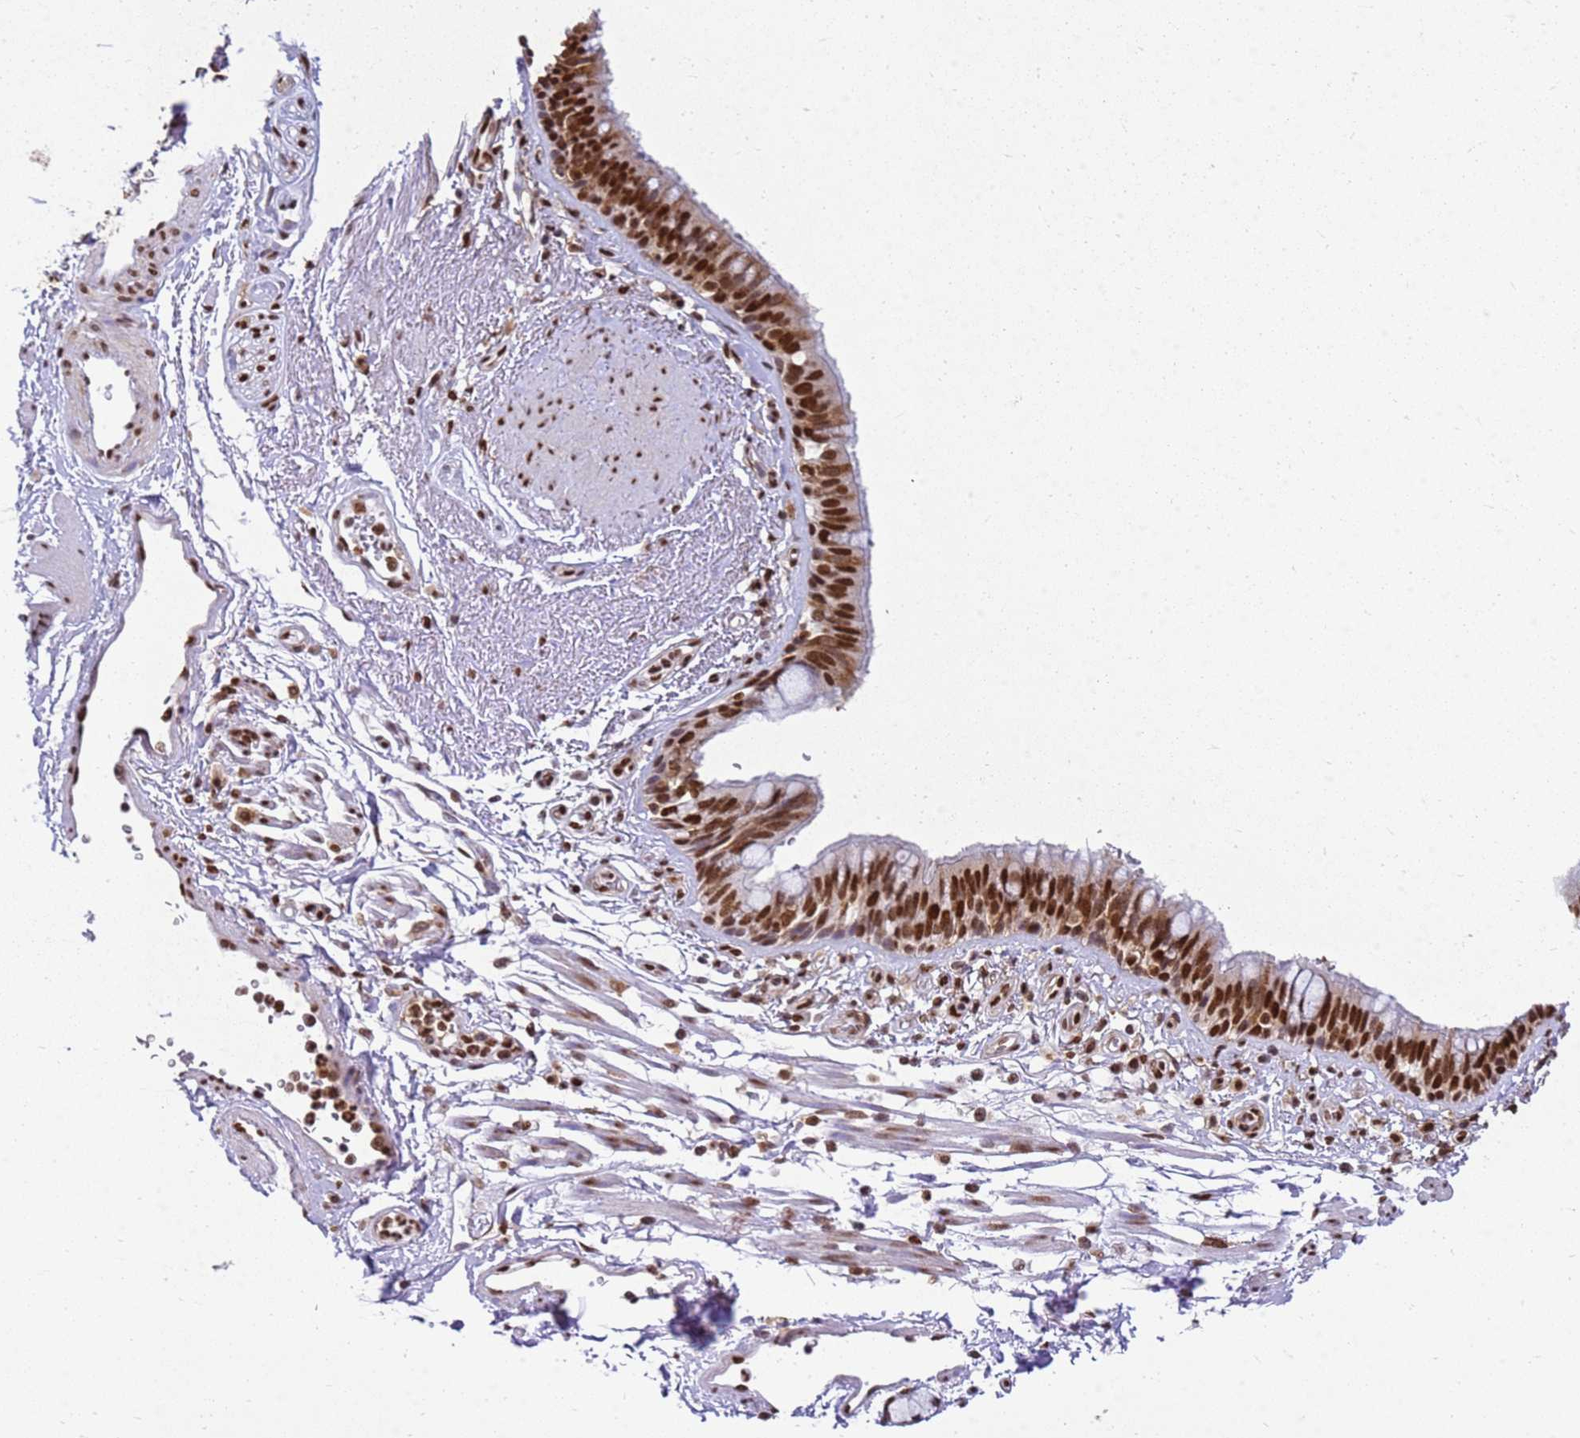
{"staining": {"intensity": "strong", "quantity": ">75%", "location": "nuclear"}, "tissue": "bronchus", "cell_type": "Respiratory epithelial cells", "image_type": "normal", "snomed": [{"axis": "morphology", "description": "Normal tissue, NOS"}, {"axis": "morphology", "description": "Neoplasm, uncertain whether benign or malignant"}, {"axis": "topography", "description": "Bronchus"}, {"axis": "topography", "description": "Lung"}], "caption": "Respiratory epithelial cells demonstrate high levels of strong nuclear positivity in about >75% of cells in benign human bronchus.", "gene": "APEX1", "patient": {"sex": "male", "age": 55}}